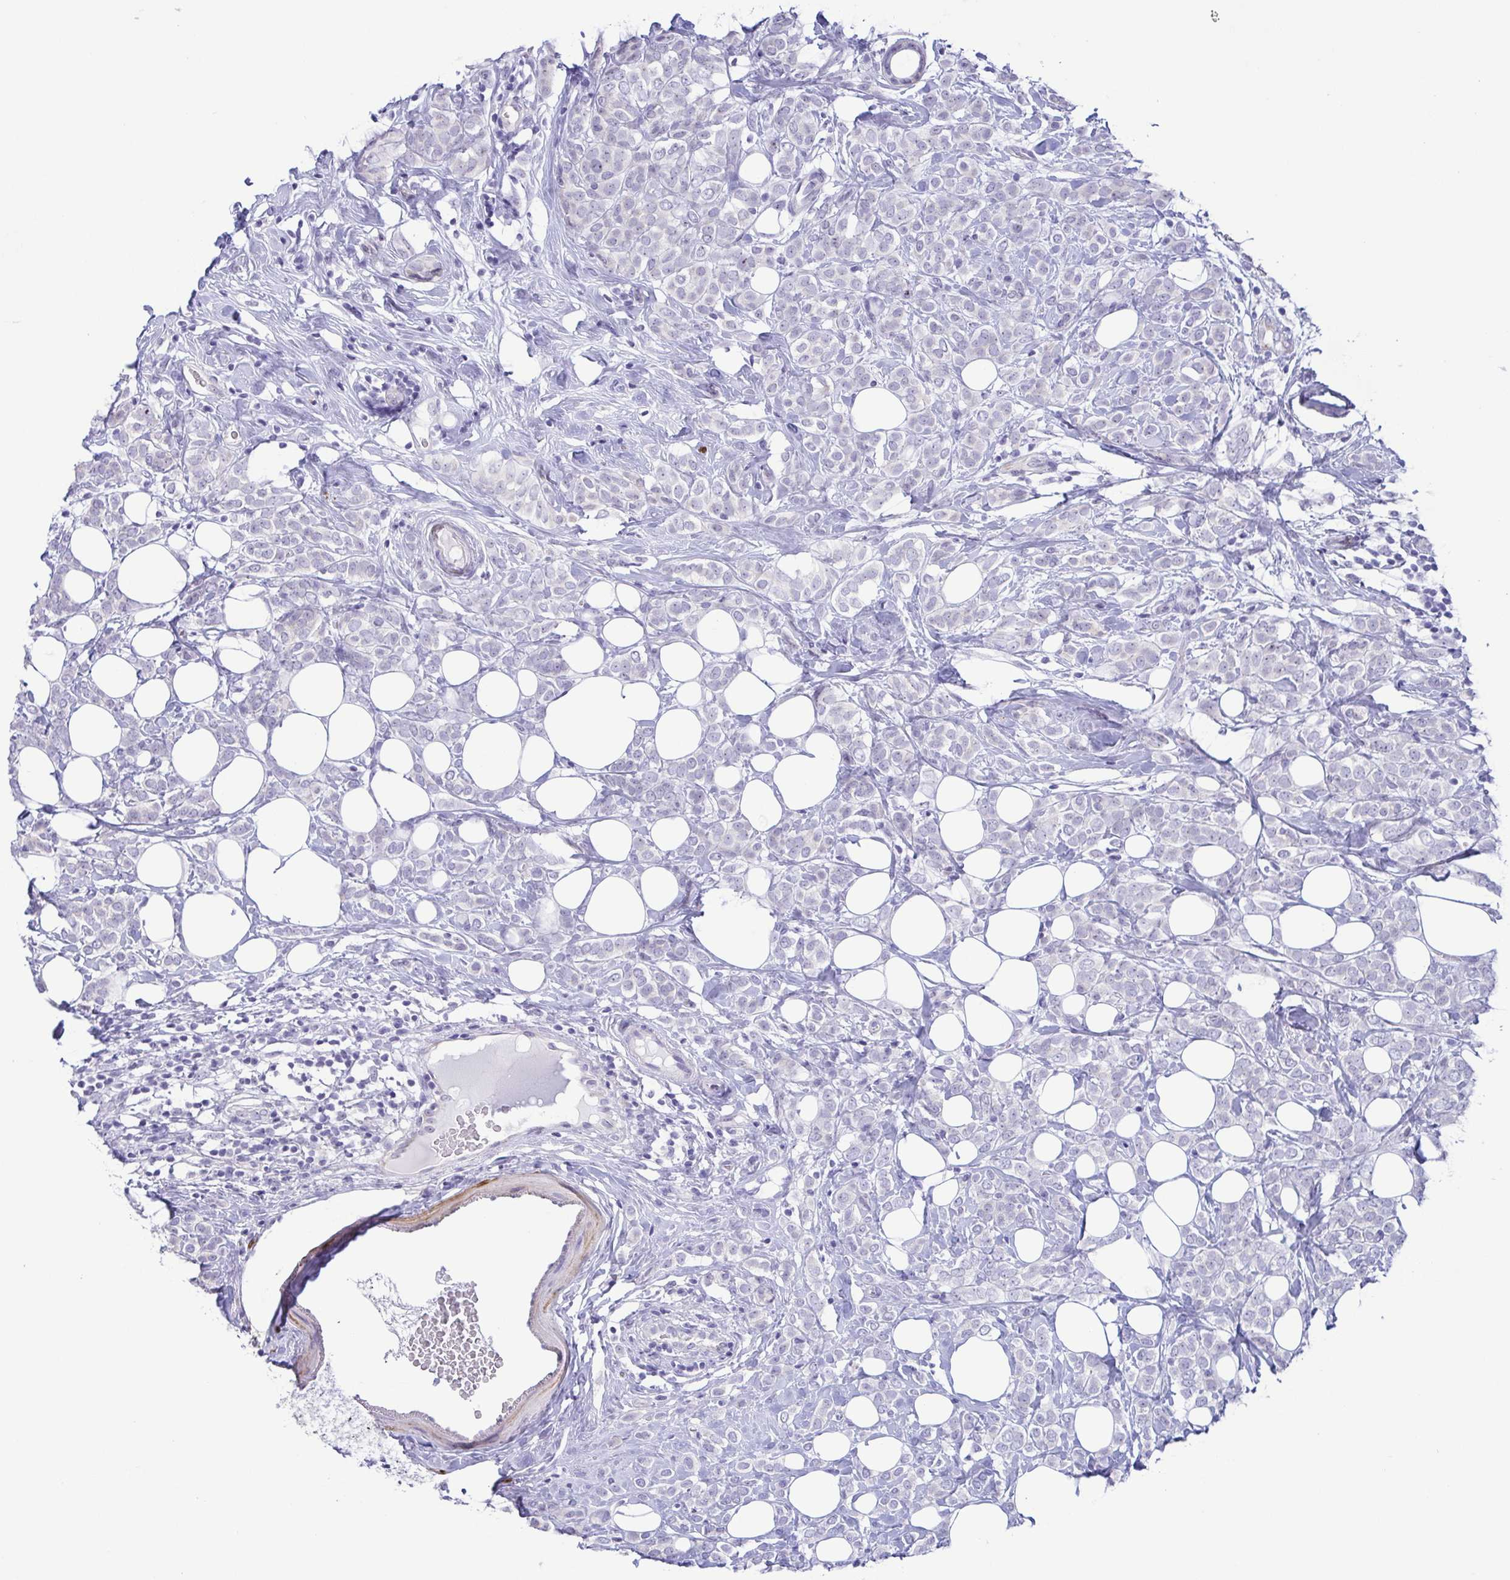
{"staining": {"intensity": "negative", "quantity": "none", "location": "none"}, "tissue": "breast cancer", "cell_type": "Tumor cells", "image_type": "cancer", "snomed": [{"axis": "morphology", "description": "Lobular carcinoma"}, {"axis": "topography", "description": "Breast"}], "caption": "IHC of human breast cancer demonstrates no expression in tumor cells. (Stains: DAB (3,3'-diaminobenzidine) IHC with hematoxylin counter stain, Microscopy: brightfield microscopy at high magnification).", "gene": "MYL7", "patient": {"sex": "female", "age": 49}}